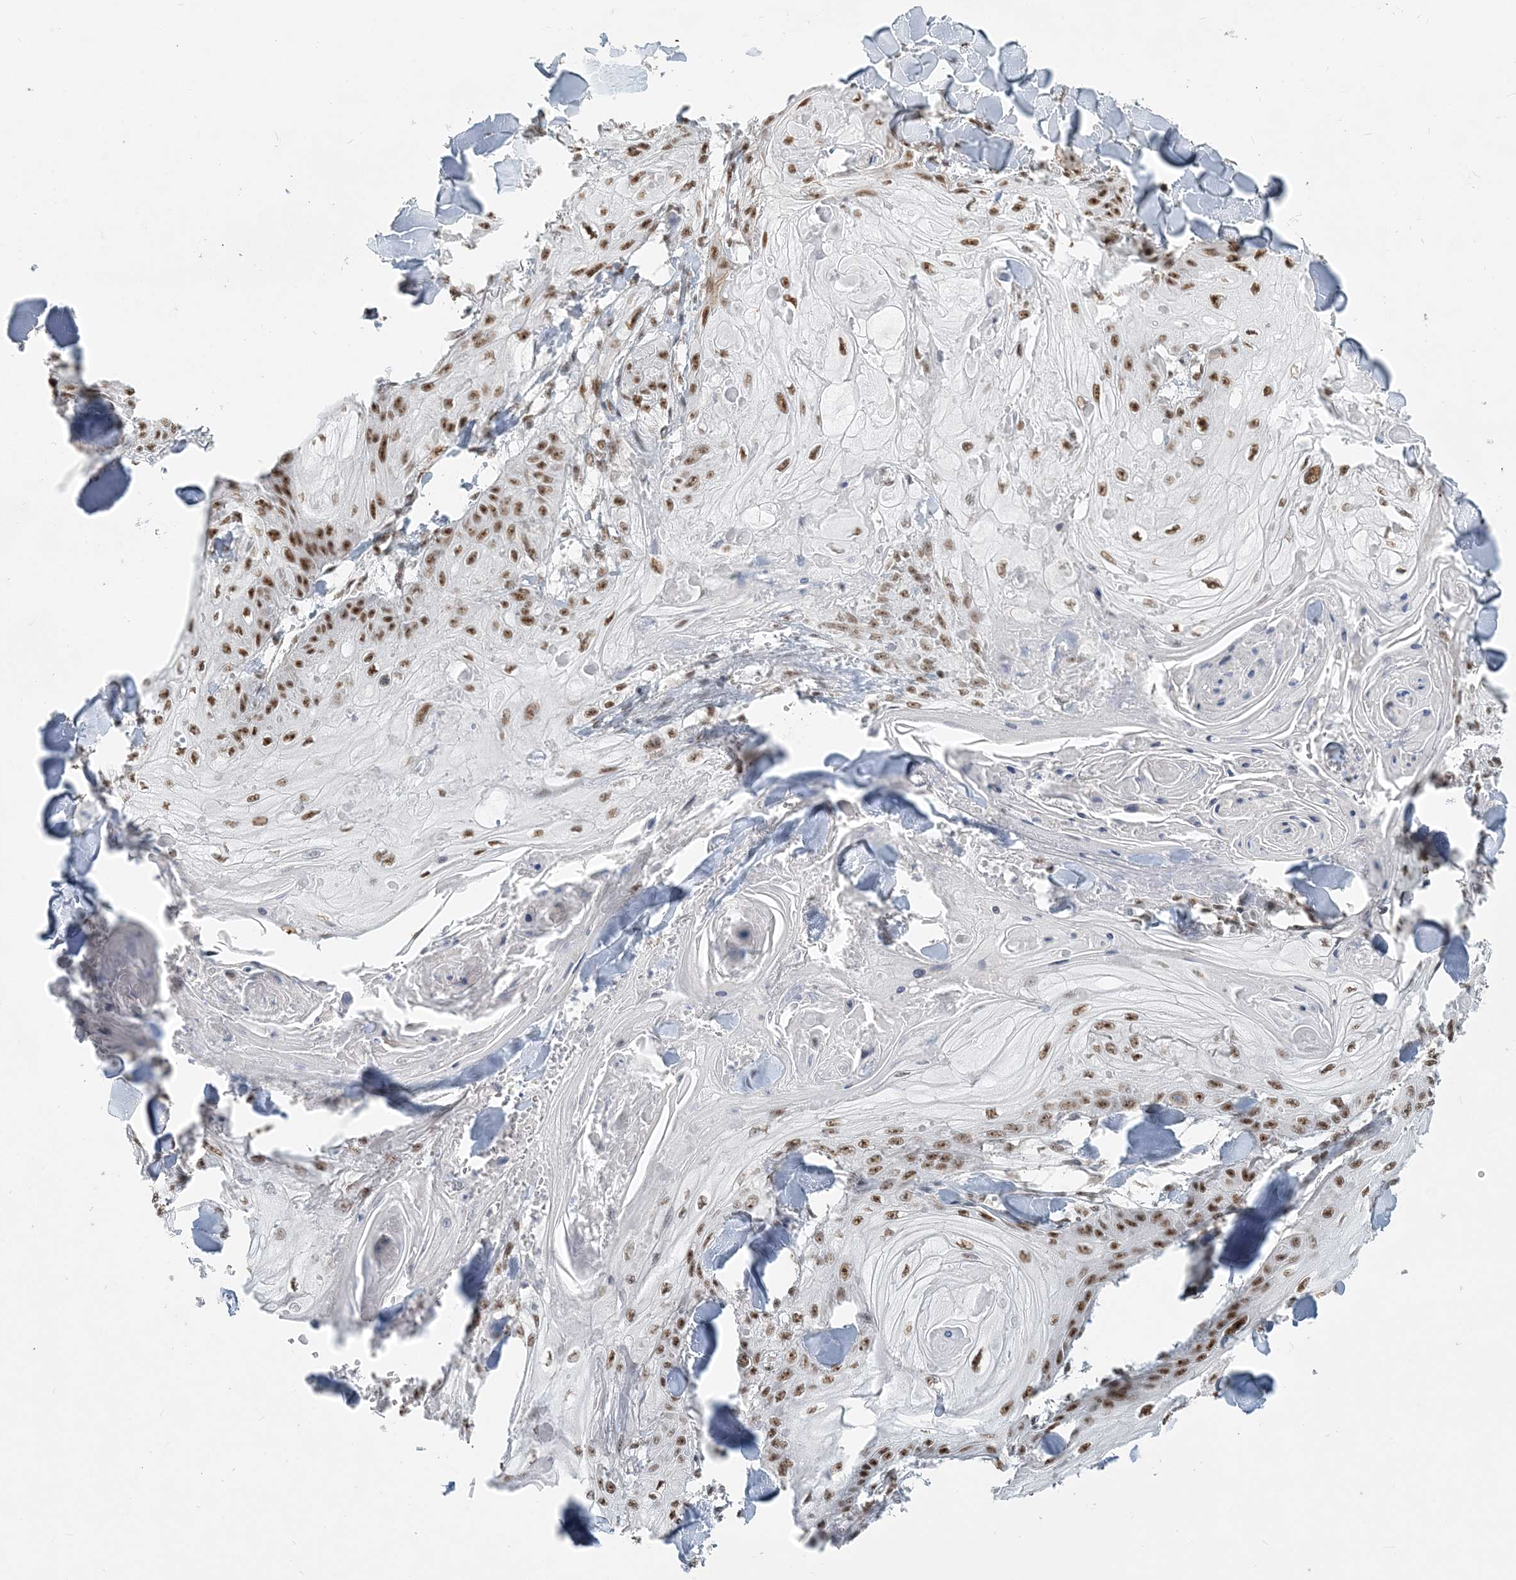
{"staining": {"intensity": "moderate", "quantity": ">75%", "location": "nuclear"}, "tissue": "skin cancer", "cell_type": "Tumor cells", "image_type": "cancer", "snomed": [{"axis": "morphology", "description": "Squamous cell carcinoma, NOS"}, {"axis": "topography", "description": "Skin"}], "caption": "DAB immunohistochemical staining of human skin squamous cell carcinoma exhibits moderate nuclear protein staining in approximately >75% of tumor cells.", "gene": "PLRG1", "patient": {"sex": "male", "age": 74}}